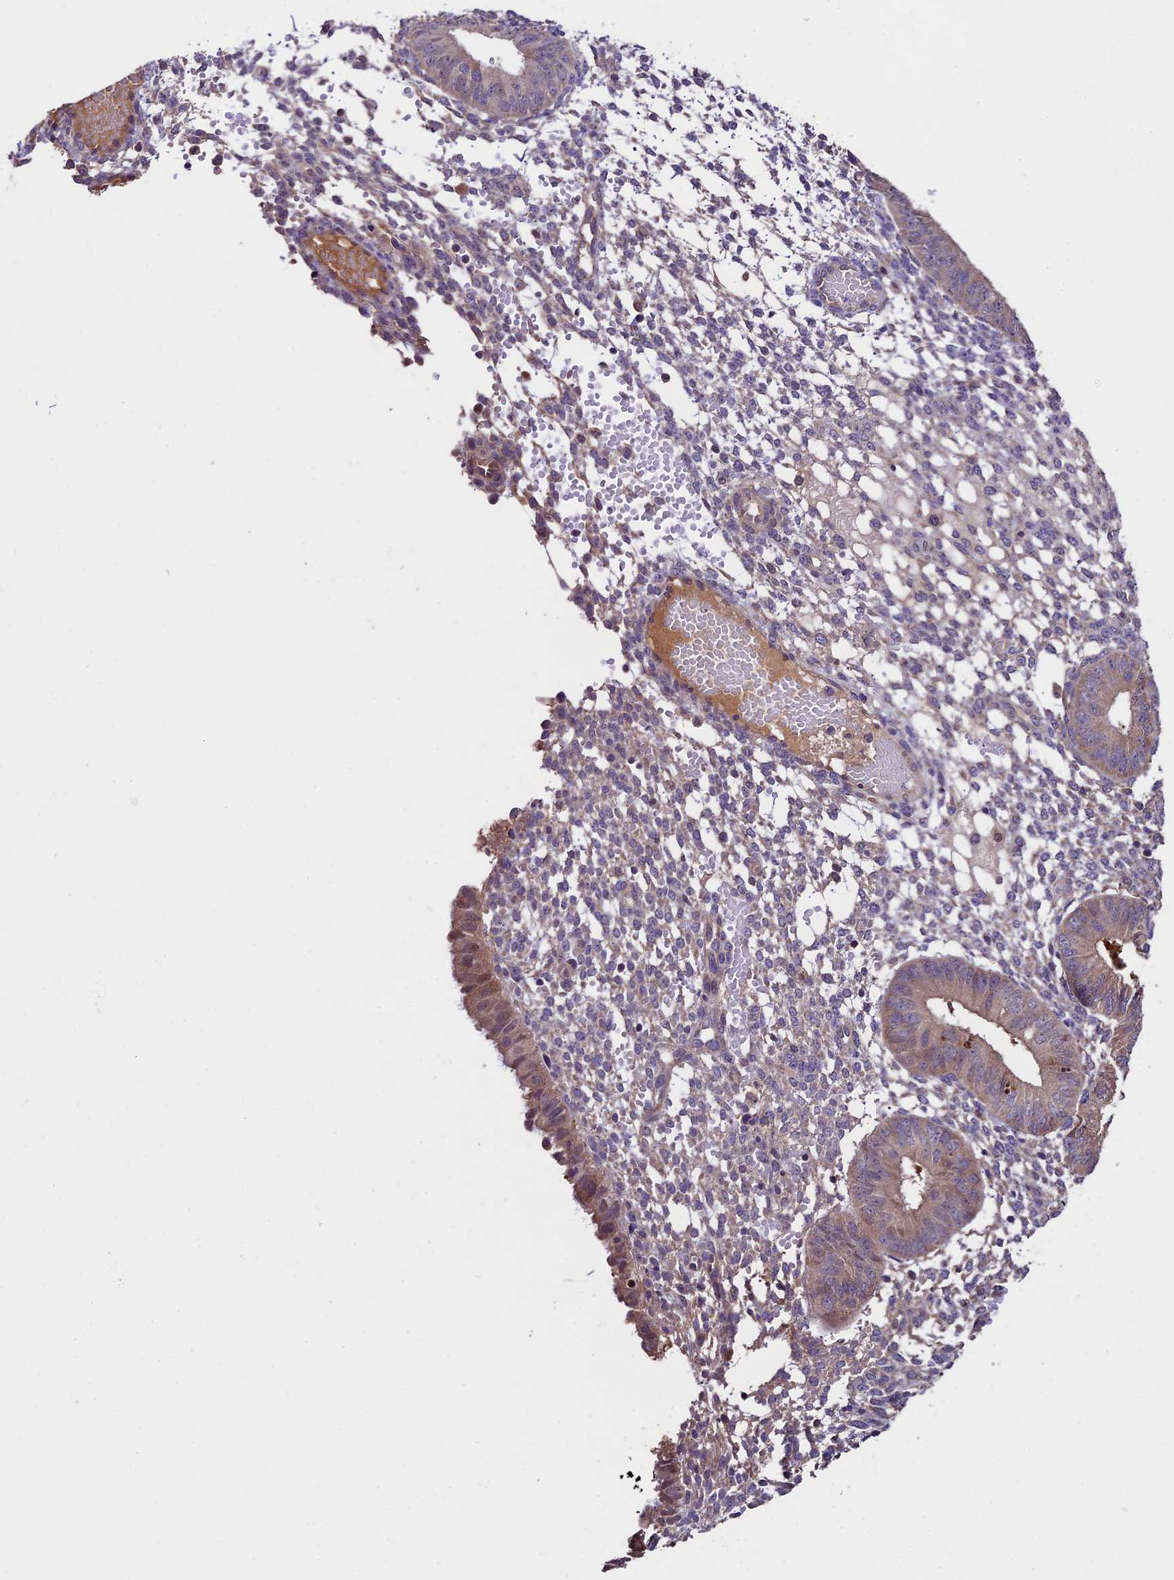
{"staining": {"intensity": "weak", "quantity": "<25%", "location": "cytoplasmic/membranous"}, "tissue": "endometrium", "cell_type": "Cells in endometrial stroma", "image_type": "normal", "snomed": [{"axis": "morphology", "description": "Normal tissue, NOS"}, {"axis": "topography", "description": "Endometrium"}], "caption": "The immunohistochemistry (IHC) image has no significant staining in cells in endometrial stroma of endometrium.", "gene": "SBNO2", "patient": {"sex": "female", "age": 49}}